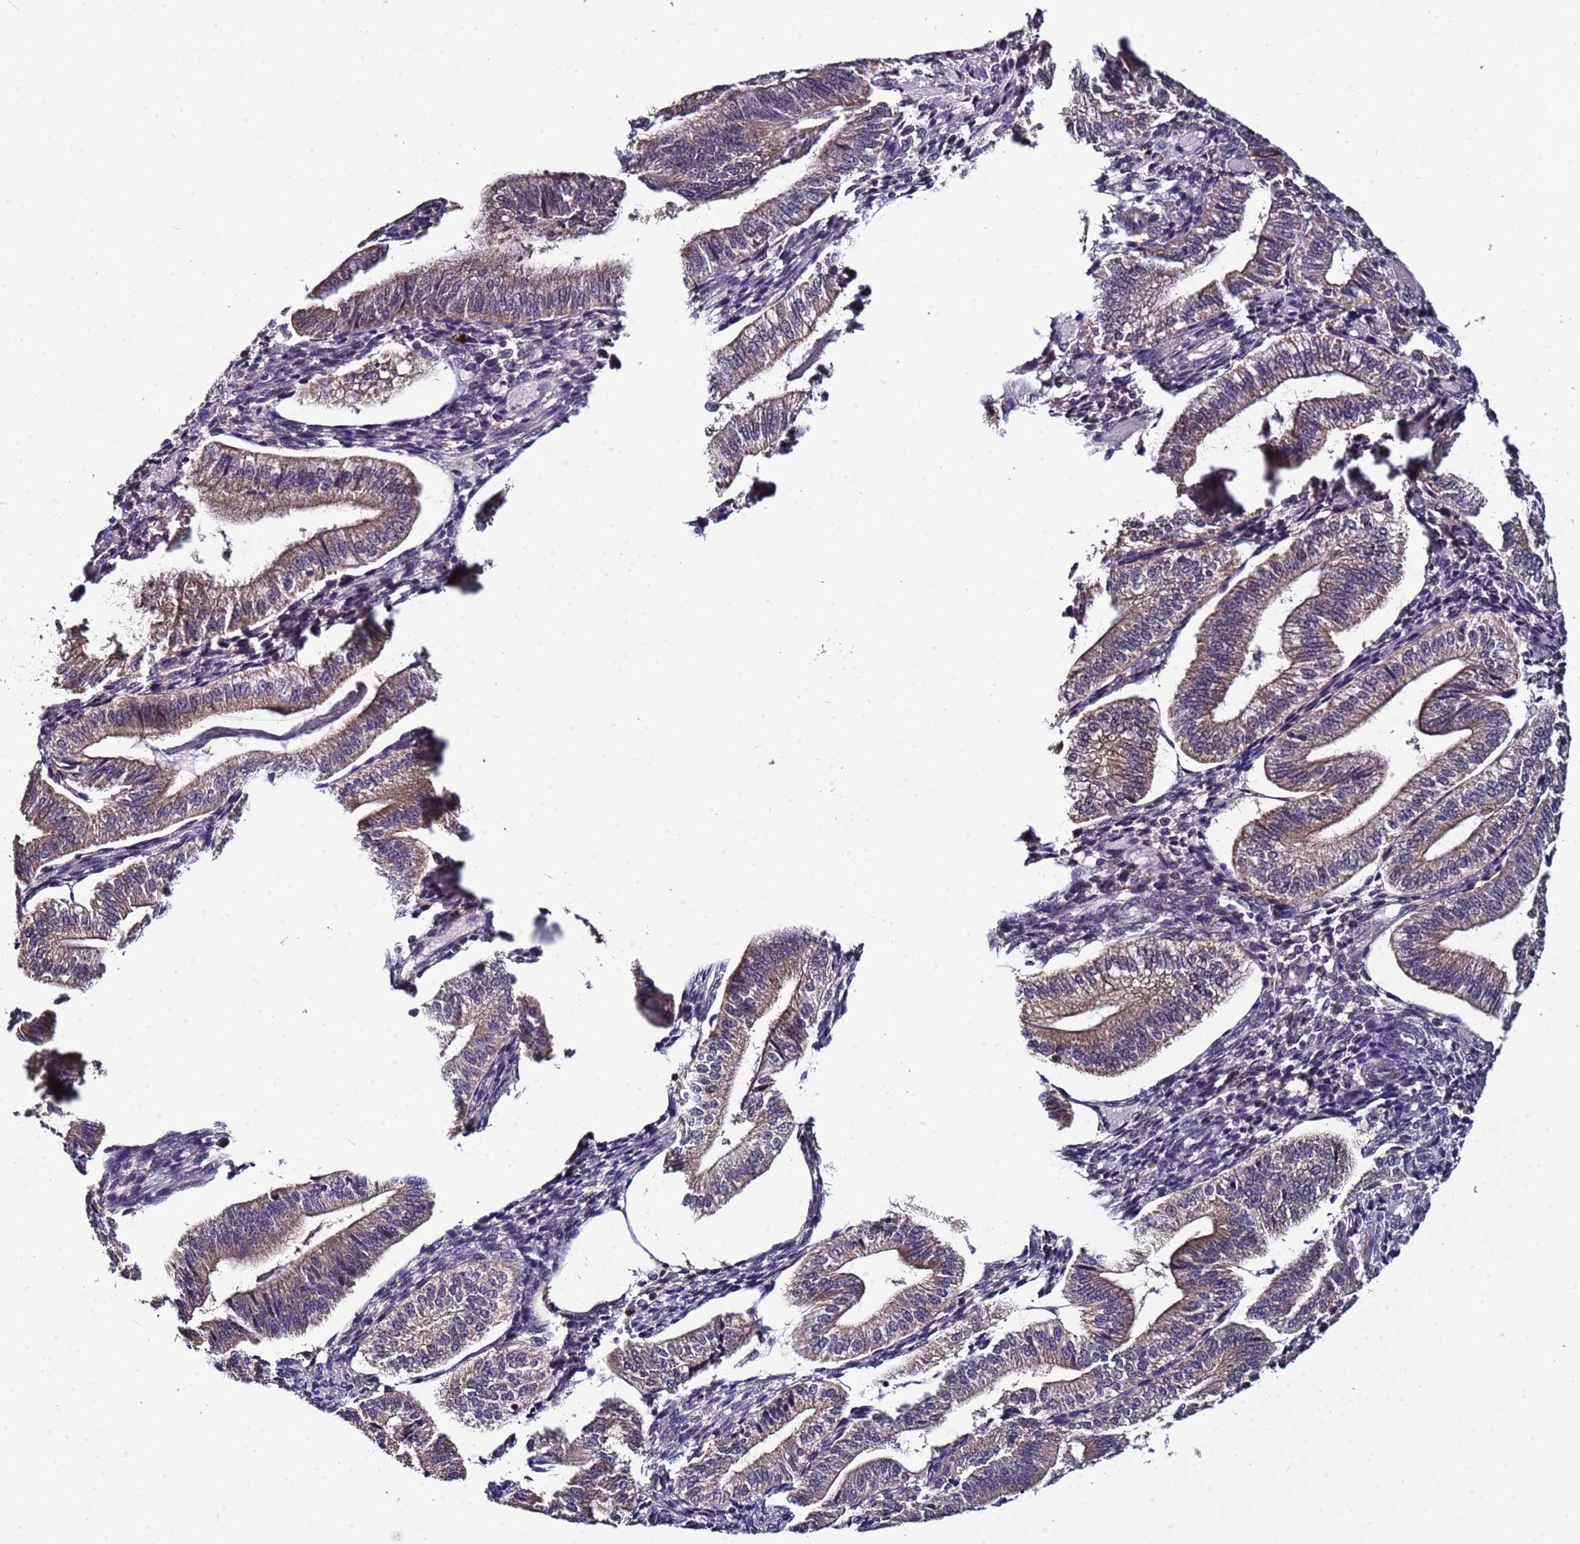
{"staining": {"intensity": "weak", "quantity": "<25%", "location": "cytoplasmic/membranous"}, "tissue": "endometrium", "cell_type": "Cells in endometrial stroma", "image_type": "normal", "snomed": [{"axis": "morphology", "description": "Normal tissue, NOS"}, {"axis": "topography", "description": "Endometrium"}], "caption": "Immunohistochemistry (IHC) micrograph of unremarkable endometrium: endometrium stained with DAB (3,3'-diaminobenzidine) displays no significant protein staining in cells in endometrial stroma.", "gene": "ELMOD2", "patient": {"sex": "female", "age": 34}}